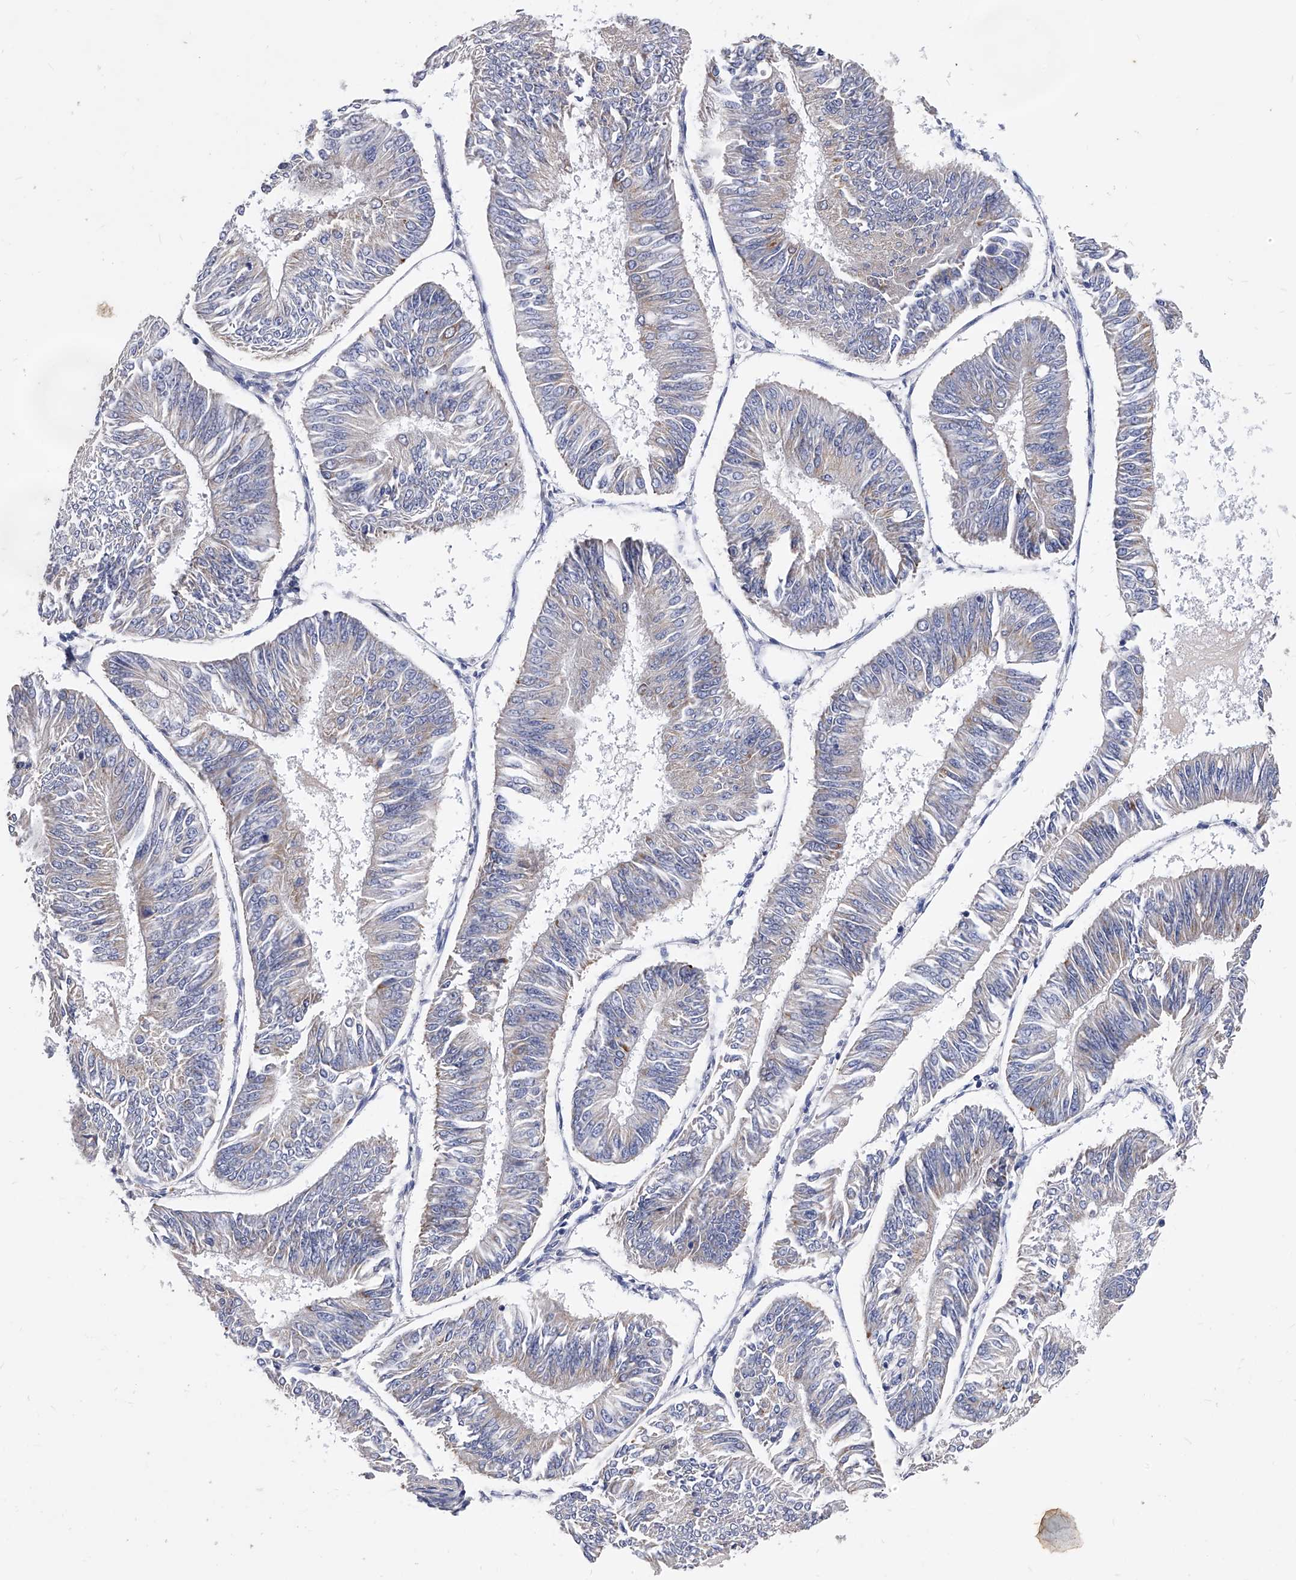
{"staining": {"intensity": "negative", "quantity": "none", "location": "none"}, "tissue": "endometrial cancer", "cell_type": "Tumor cells", "image_type": "cancer", "snomed": [{"axis": "morphology", "description": "Adenocarcinoma, NOS"}, {"axis": "topography", "description": "Endometrium"}], "caption": "Adenocarcinoma (endometrial) was stained to show a protein in brown. There is no significant positivity in tumor cells.", "gene": "ZNF529", "patient": {"sex": "female", "age": 58}}